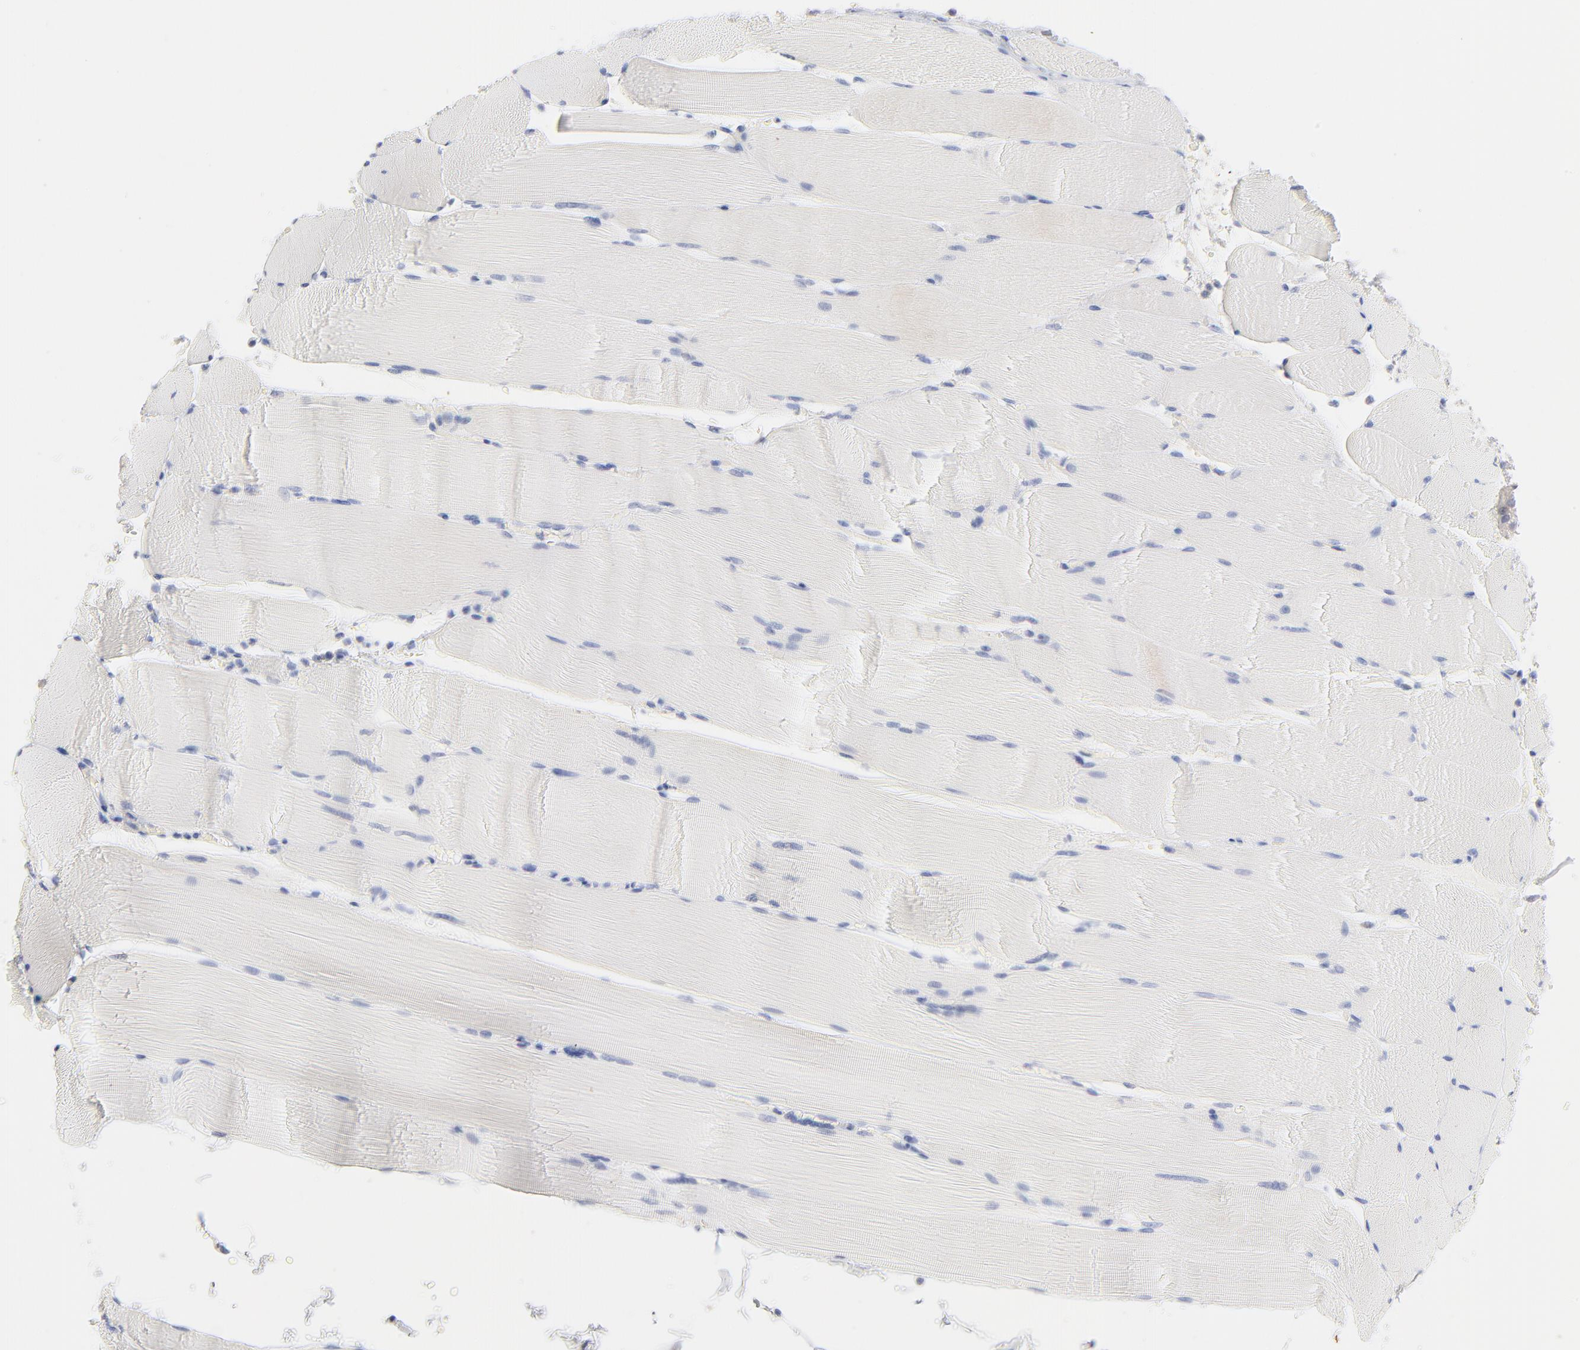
{"staining": {"intensity": "negative", "quantity": "none", "location": "none"}, "tissue": "skeletal muscle", "cell_type": "Myocytes", "image_type": "normal", "snomed": [{"axis": "morphology", "description": "Normal tissue, NOS"}, {"axis": "topography", "description": "Skeletal muscle"}], "caption": "IHC of benign skeletal muscle displays no expression in myocytes.", "gene": "ONECUT1", "patient": {"sex": "male", "age": 62}}